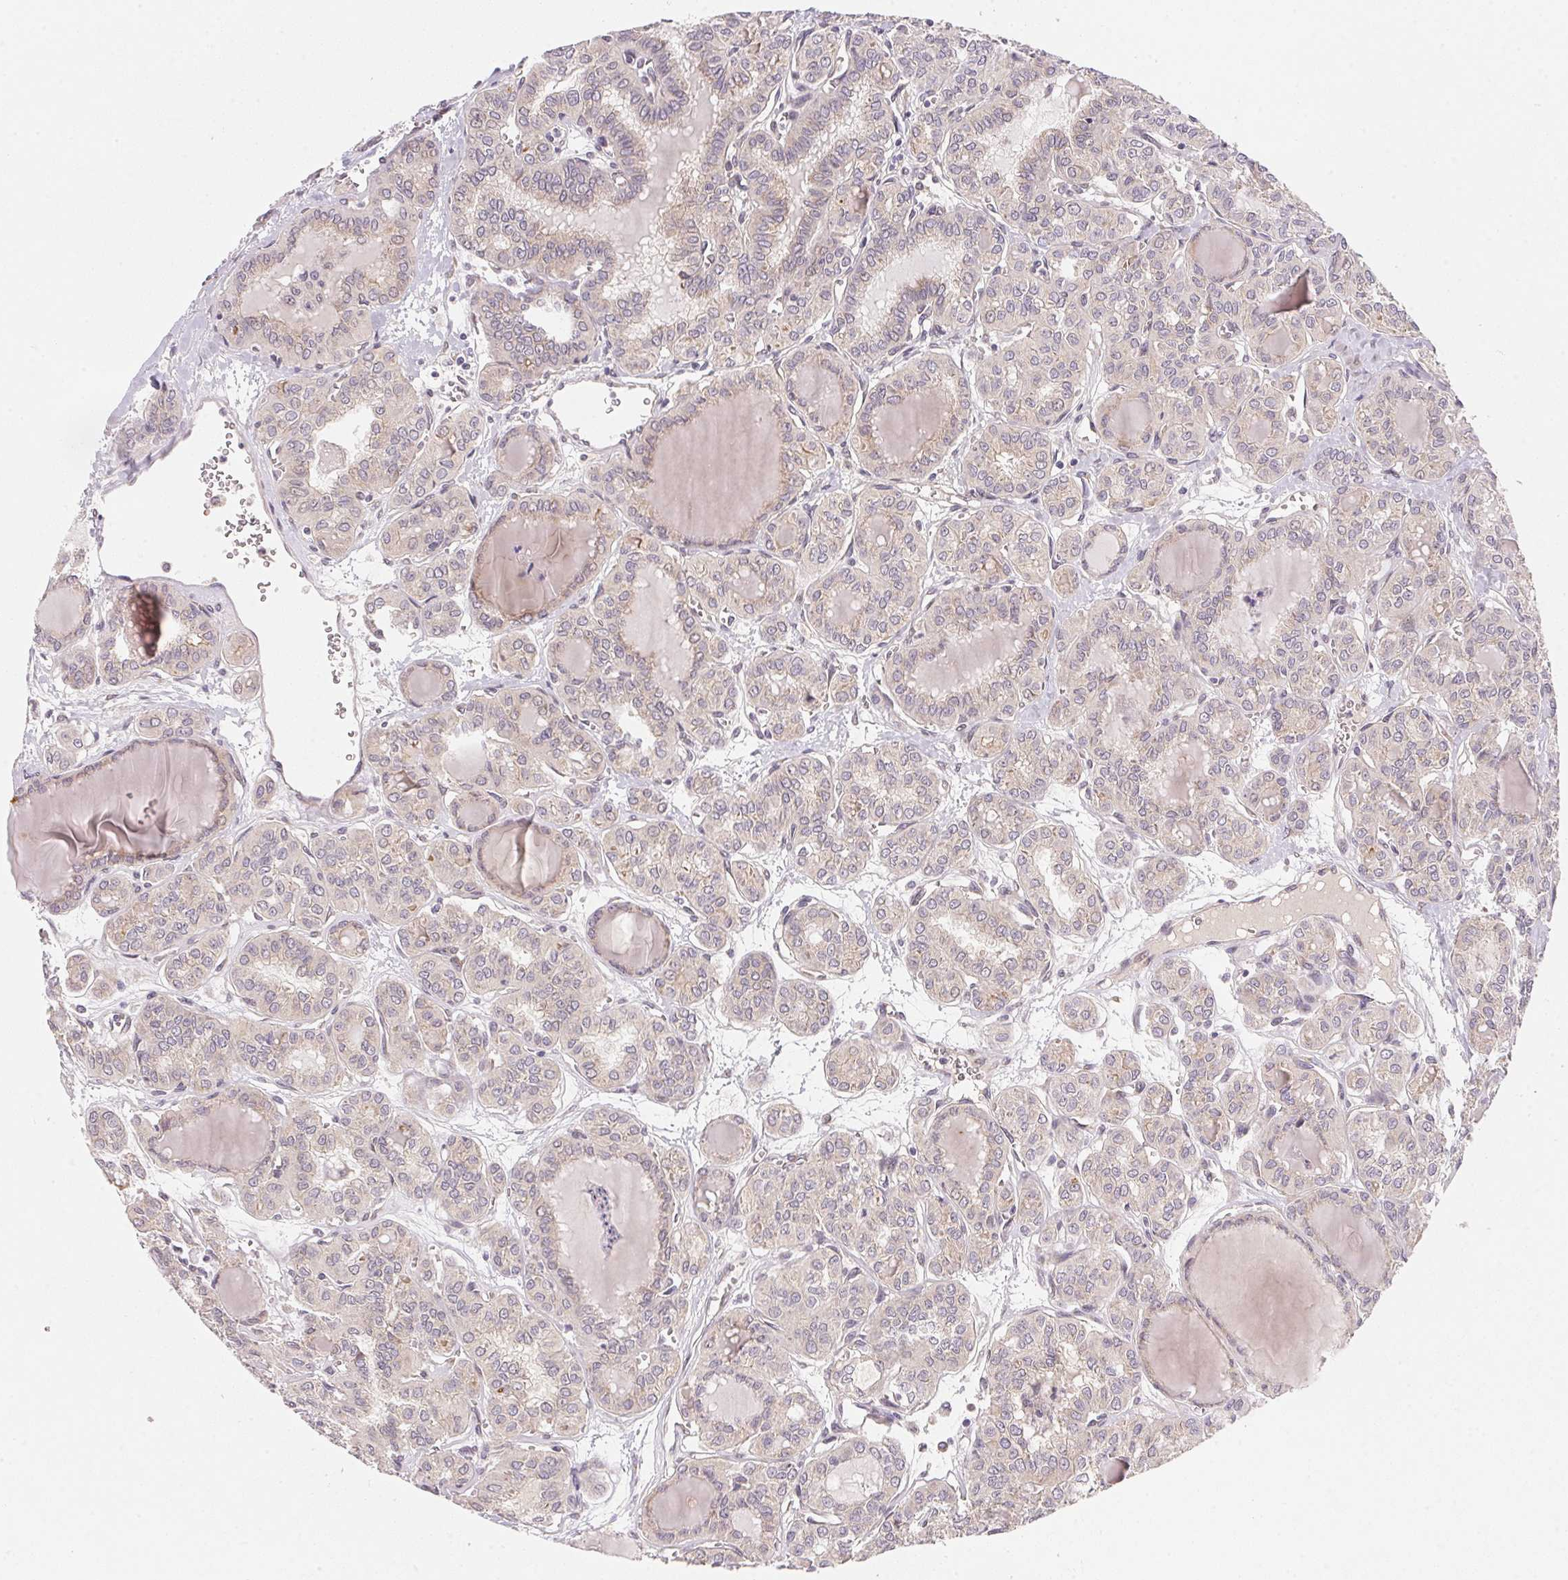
{"staining": {"intensity": "weak", "quantity": "<25%", "location": "cytoplasmic/membranous"}, "tissue": "thyroid cancer", "cell_type": "Tumor cells", "image_type": "cancer", "snomed": [{"axis": "morphology", "description": "Papillary adenocarcinoma, NOS"}, {"axis": "topography", "description": "Thyroid gland"}], "caption": "Immunohistochemistry photomicrograph of neoplastic tissue: human thyroid cancer stained with DAB displays no significant protein expression in tumor cells.", "gene": "EI24", "patient": {"sex": "female", "age": 41}}